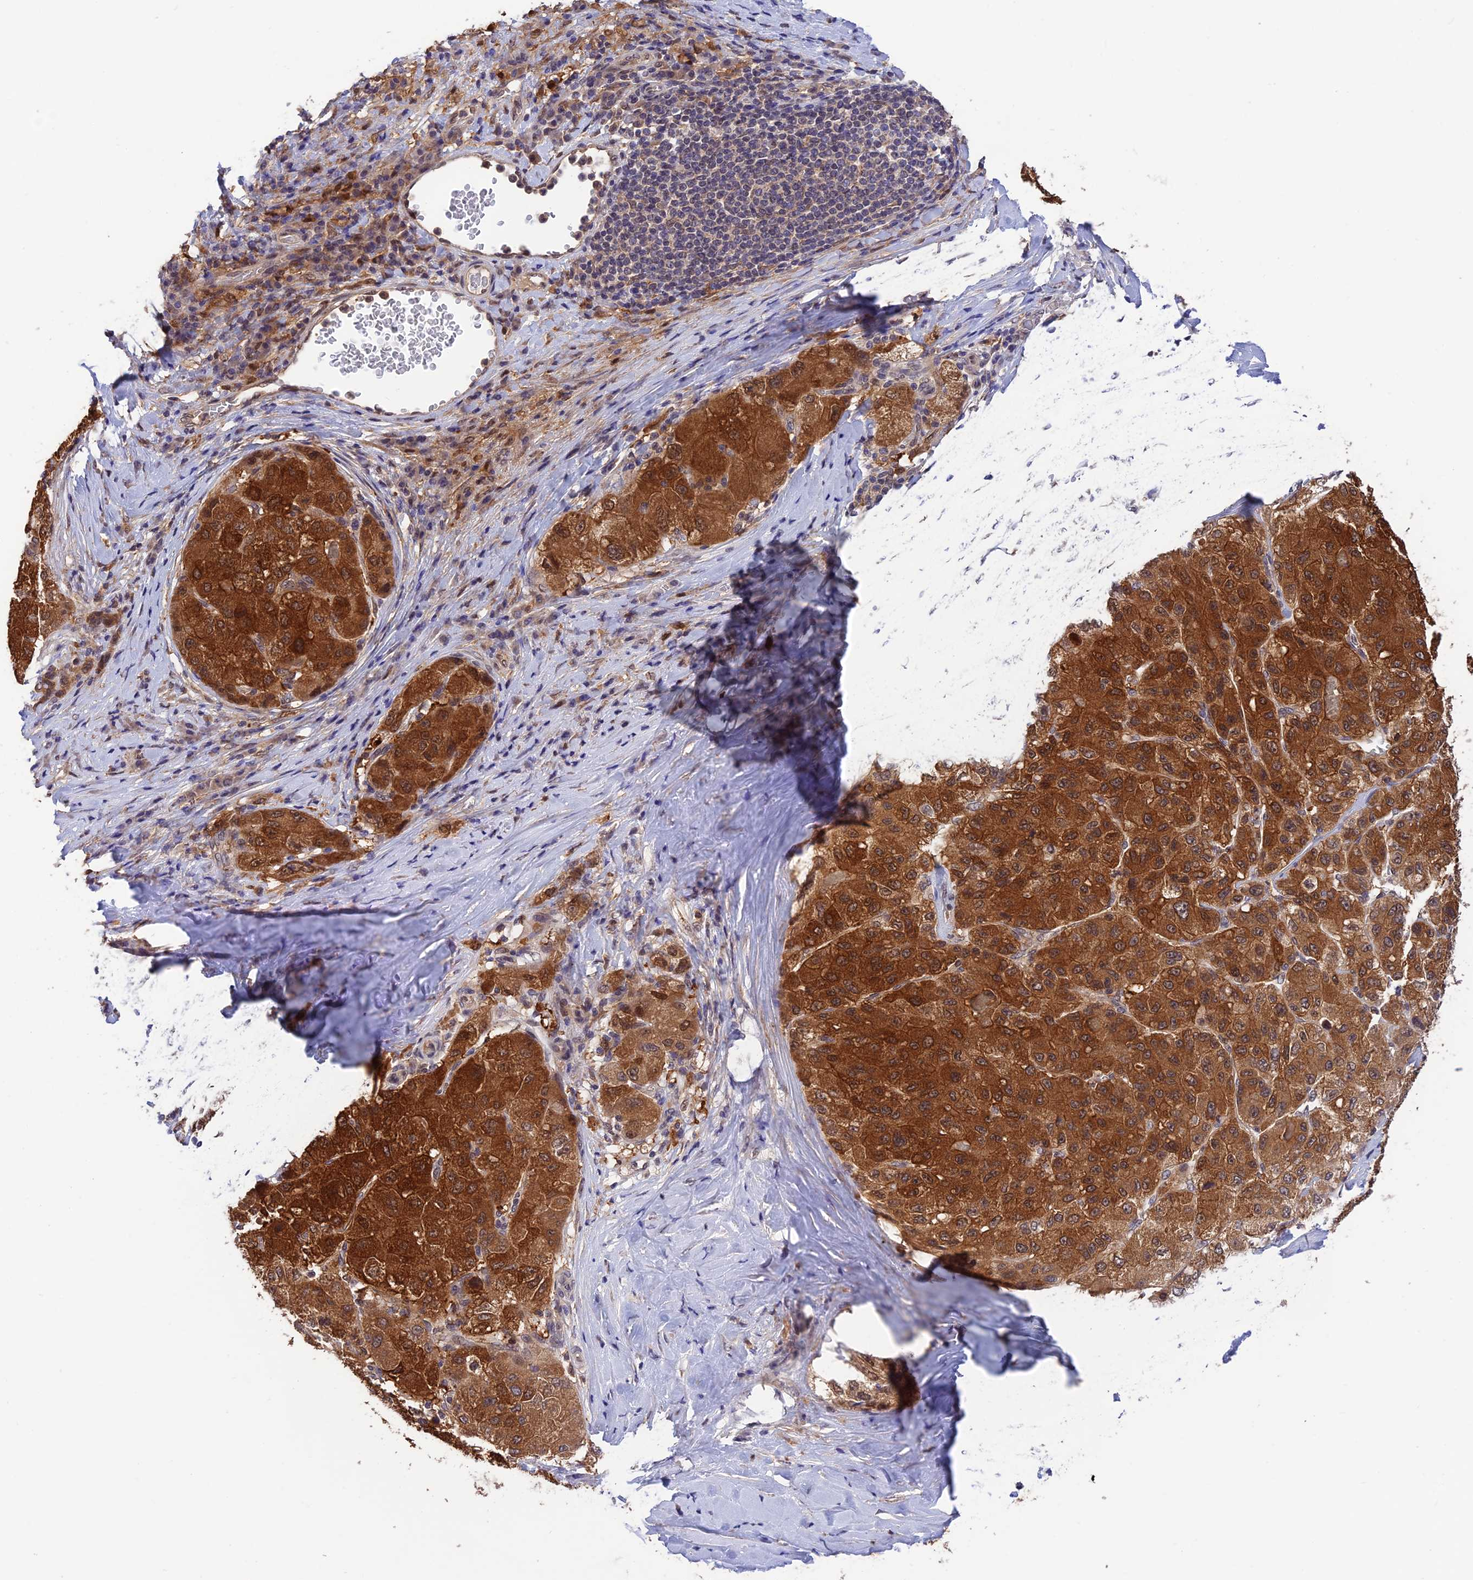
{"staining": {"intensity": "strong", "quantity": ">75%", "location": "cytoplasmic/membranous"}, "tissue": "liver cancer", "cell_type": "Tumor cells", "image_type": "cancer", "snomed": [{"axis": "morphology", "description": "Carcinoma, Hepatocellular, NOS"}, {"axis": "topography", "description": "Liver"}], "caption": "Liver cancer (hepatocellular carcinoma) stained for a protein (brown) demonstrates strong cytoplasmic/membranous positive expression in about >75% of tumor cells.", "gene": "MNS1", "patient": {"sex": "male", "age": 80}}